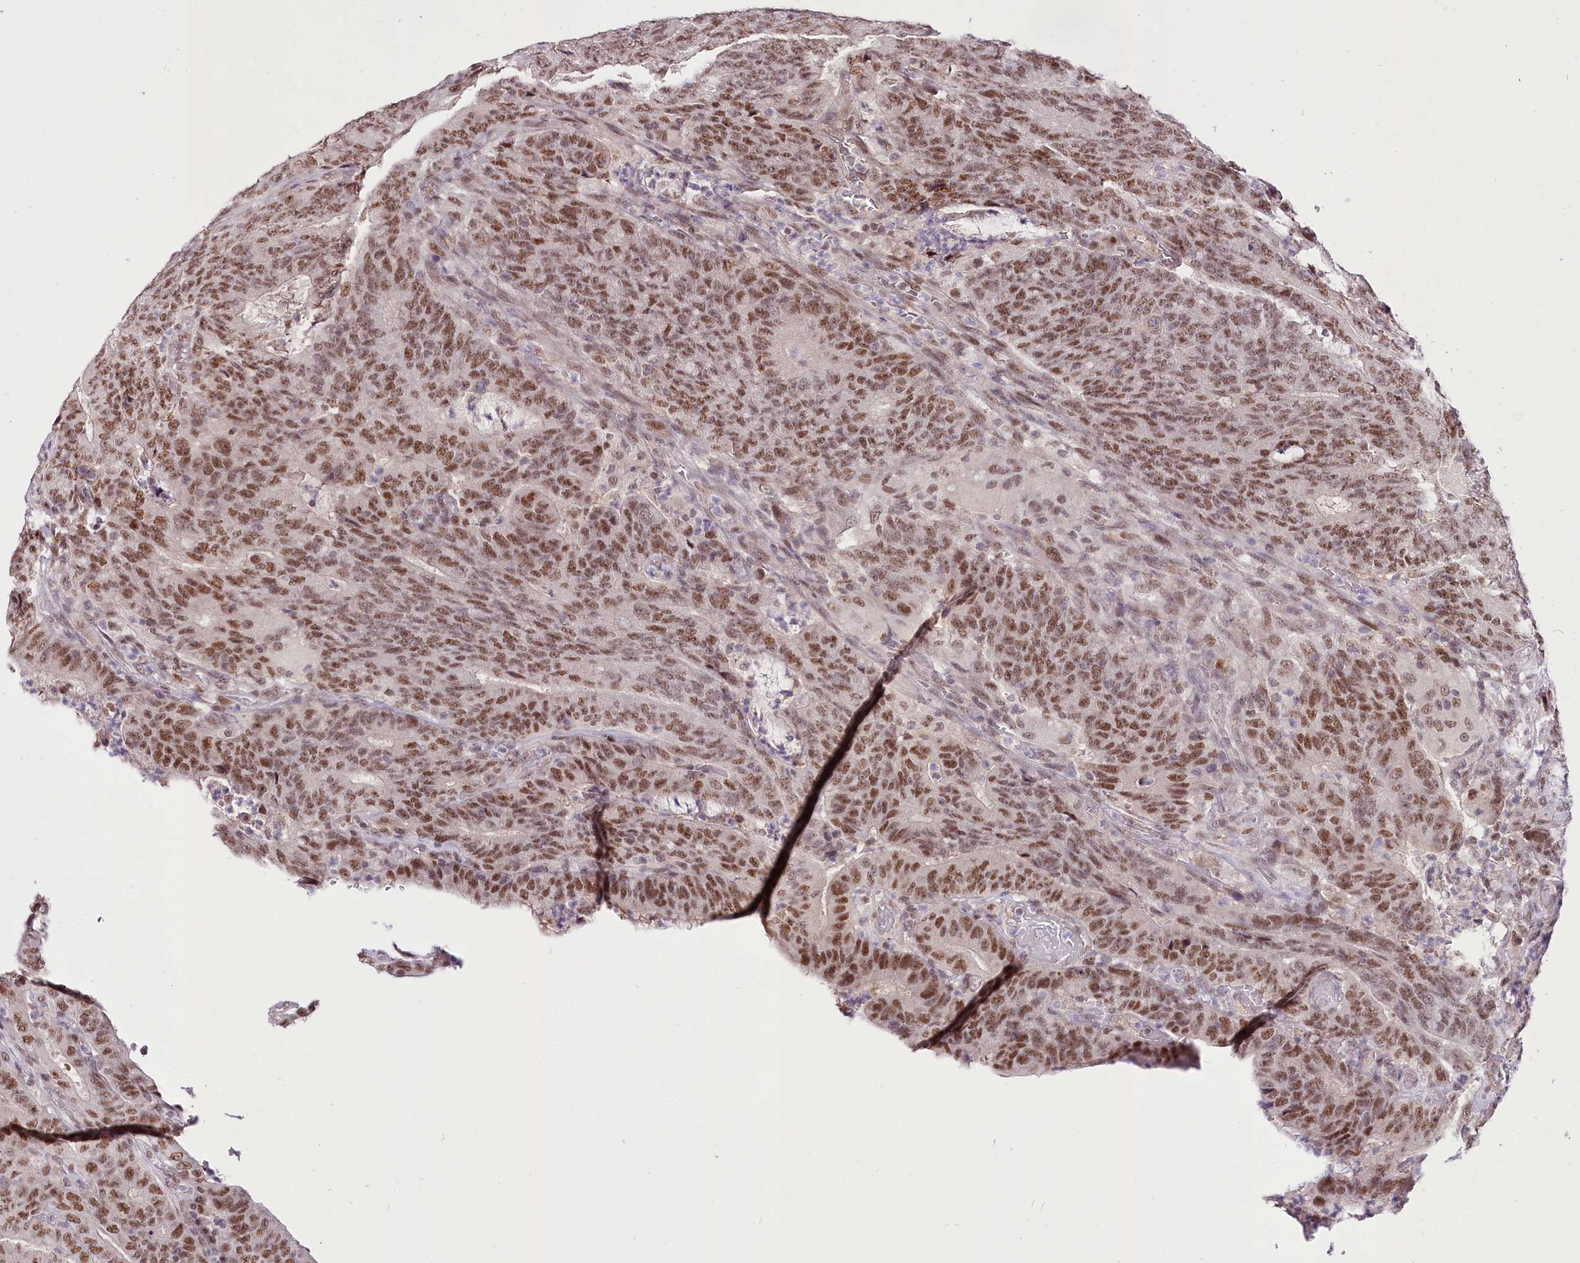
{"staining": {"intensity": "moderate", "quantity": ">75%", "location": "nuclear"}, "tissue": "colorectal cancer", "cell_type": "Tumor cells", "image_type": "cancer", "snomed": [{"axis": "morphology", "description": "Normal tissue, NOS"}, {"axis": "morphology", "description": "Adenocarcinoma, NOS"}, {"axis": "topography", "description": "Colon"}], "caption": "Colorectal cancer (adenocarcinoma) tissue displays moderate nuclear positivity in about >75% of tumor cells, visualized by immunohistochemistry. (brown staining indicates protein expression, while blue staining denotes nuclei).", "gene": "POLA2", "patient": {"sex": "female", "age": 75}}